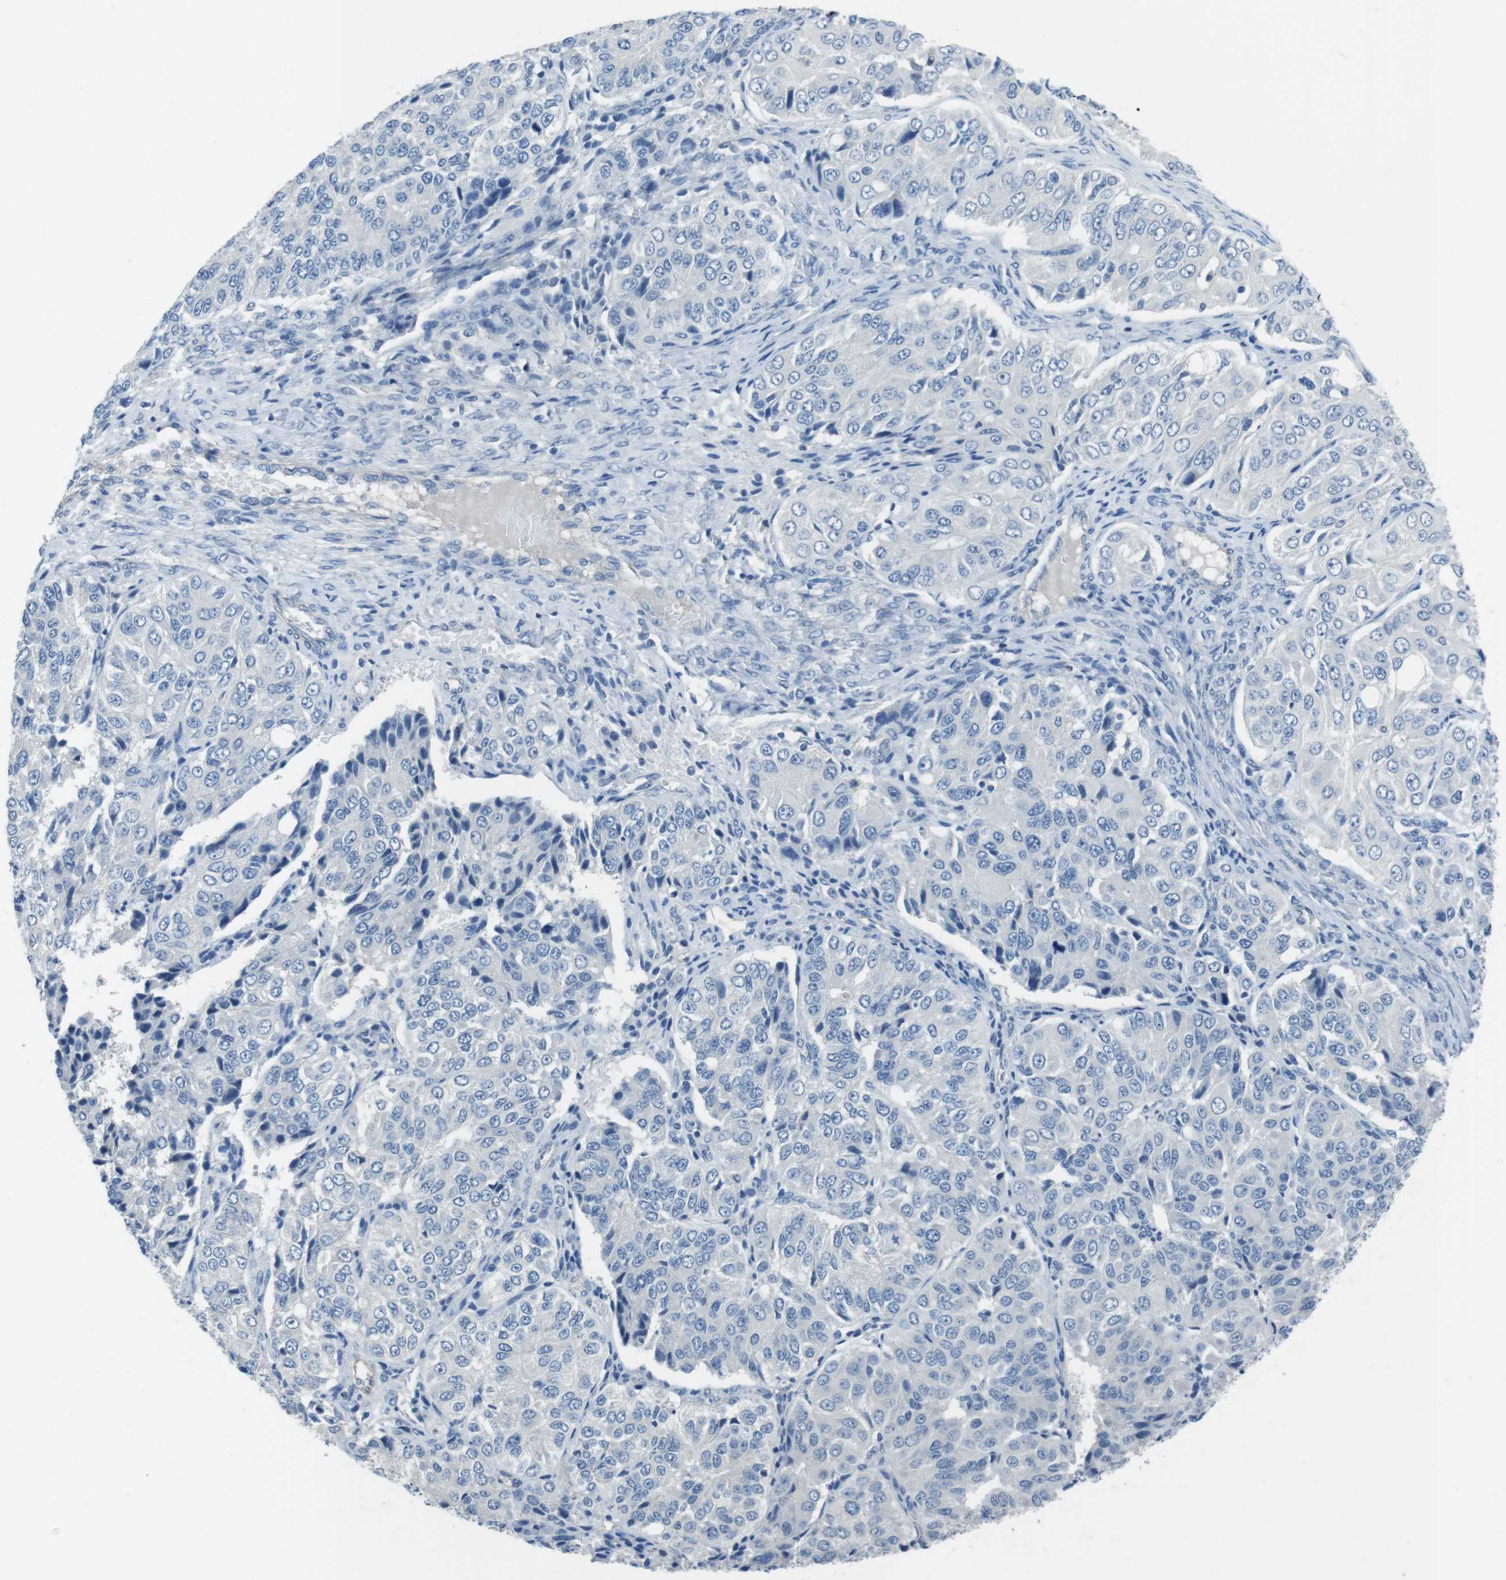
{"staining": {"intensity": "negative", "quantity": "none", "location": "none"}, "tissue": "ovarian cancer", "cell_type": "Tumor cells", "image_type": "cancer", "snomed": [{"axis": "morphology", "description": "Carcinoma, endometroid"}, {"axis": "topography", "description": "Ovary"}], "caption": "The photomicrograph exhibits no staining of tumor cells in endometroid carcinoma (ovarian).", "gene": "CYP2C8", "patient": {"sex": "female", "age": 51}}